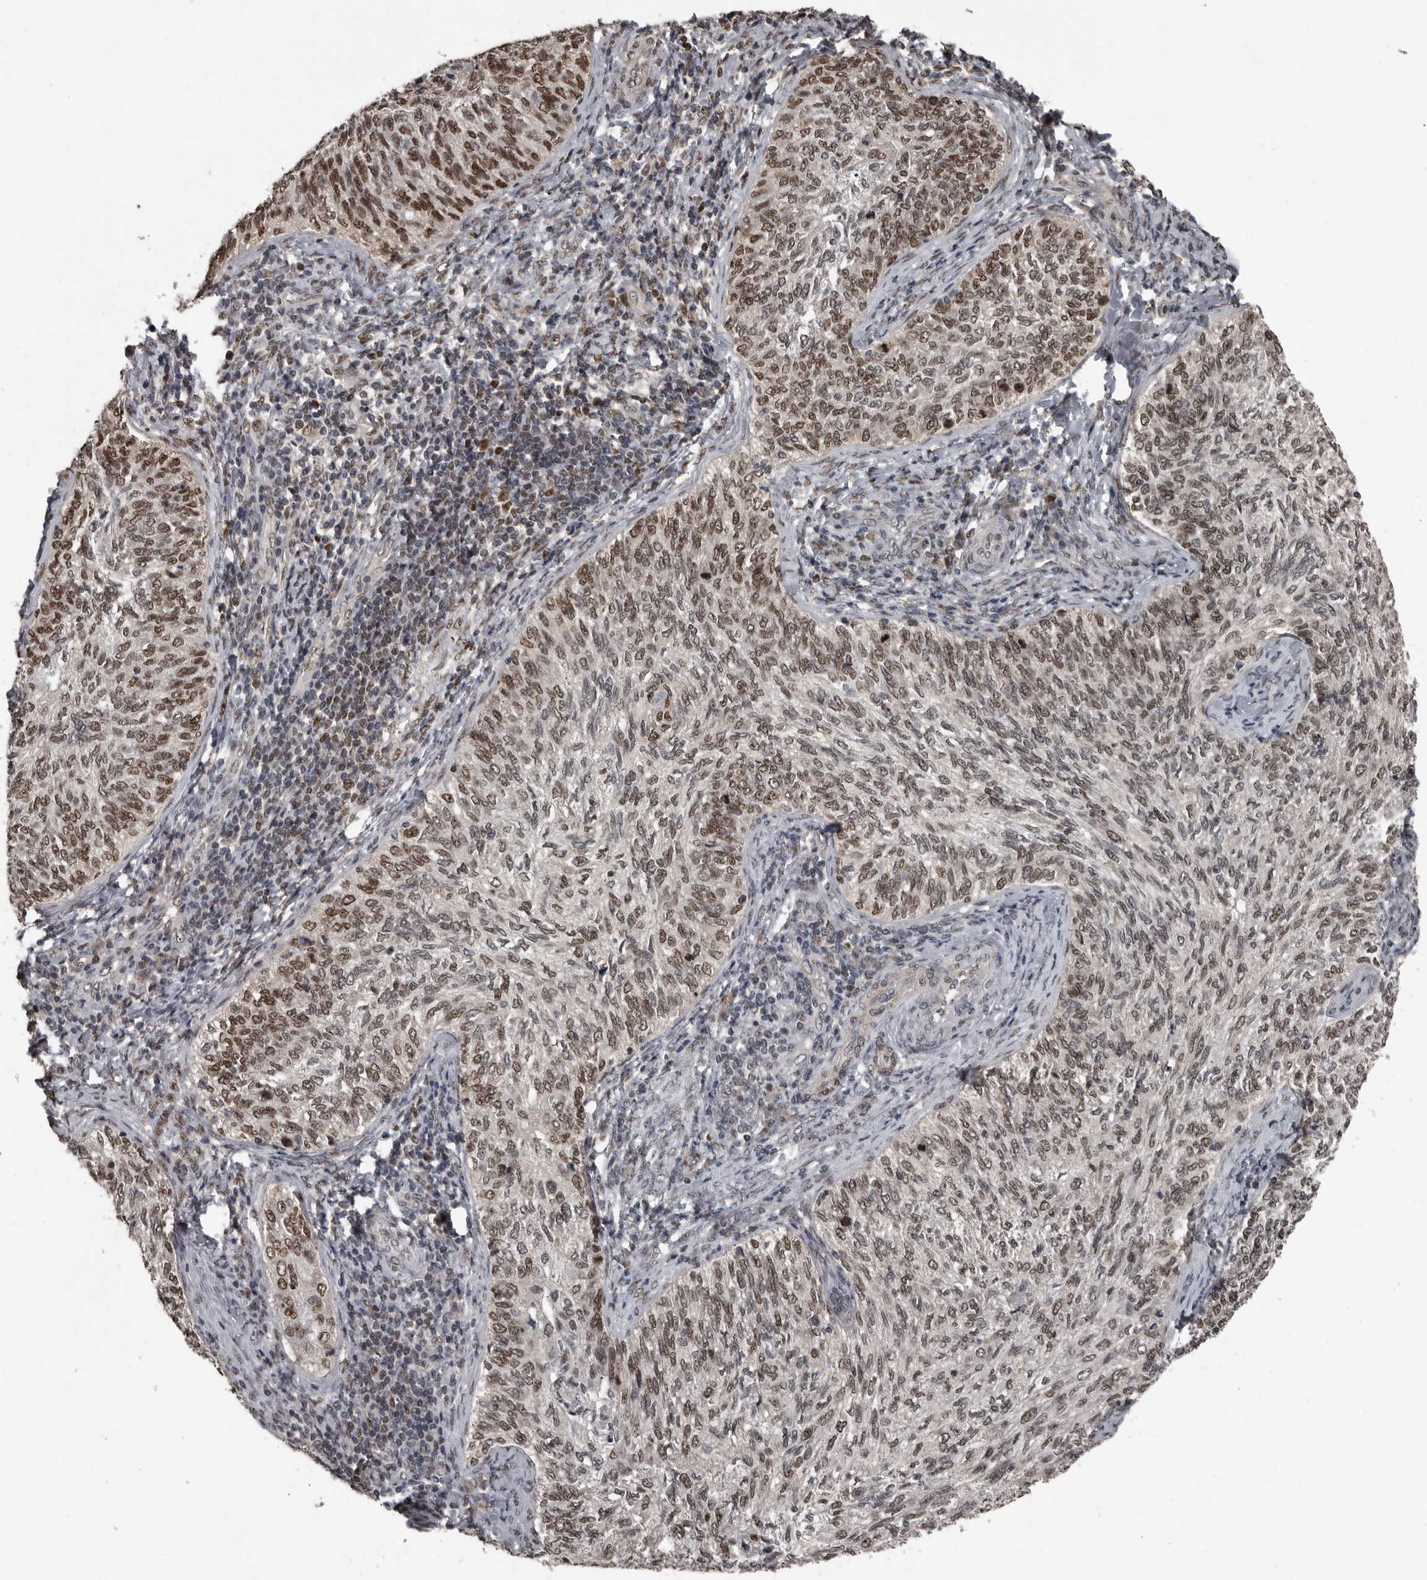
{"staining": {"intensity": "moderate", "quantity": ">75%", "location": "nuclear"}, "tissue": "cervical cancer", "cell_type": "Tumor cells", "image_type": "cancer", "snomed": [{"axis": "morphology", "description": "Squamous cell carcinoma, NOS"}, {"axis": "topography", "description": "Cervix"}], "caption": "Immunohistochemistry of cervical squamous cell carcinoma displays medium levels of moderate nuclear expression in about >75% of tumor cells. The staining was performed using DAB (3,3'-diaminobenzidine), with brown indicating positive protein expression. Nuclei are stained blue with hematoxylin.", "gene": "CHD1L", "patient": {"sex": "female", "age": 30}}